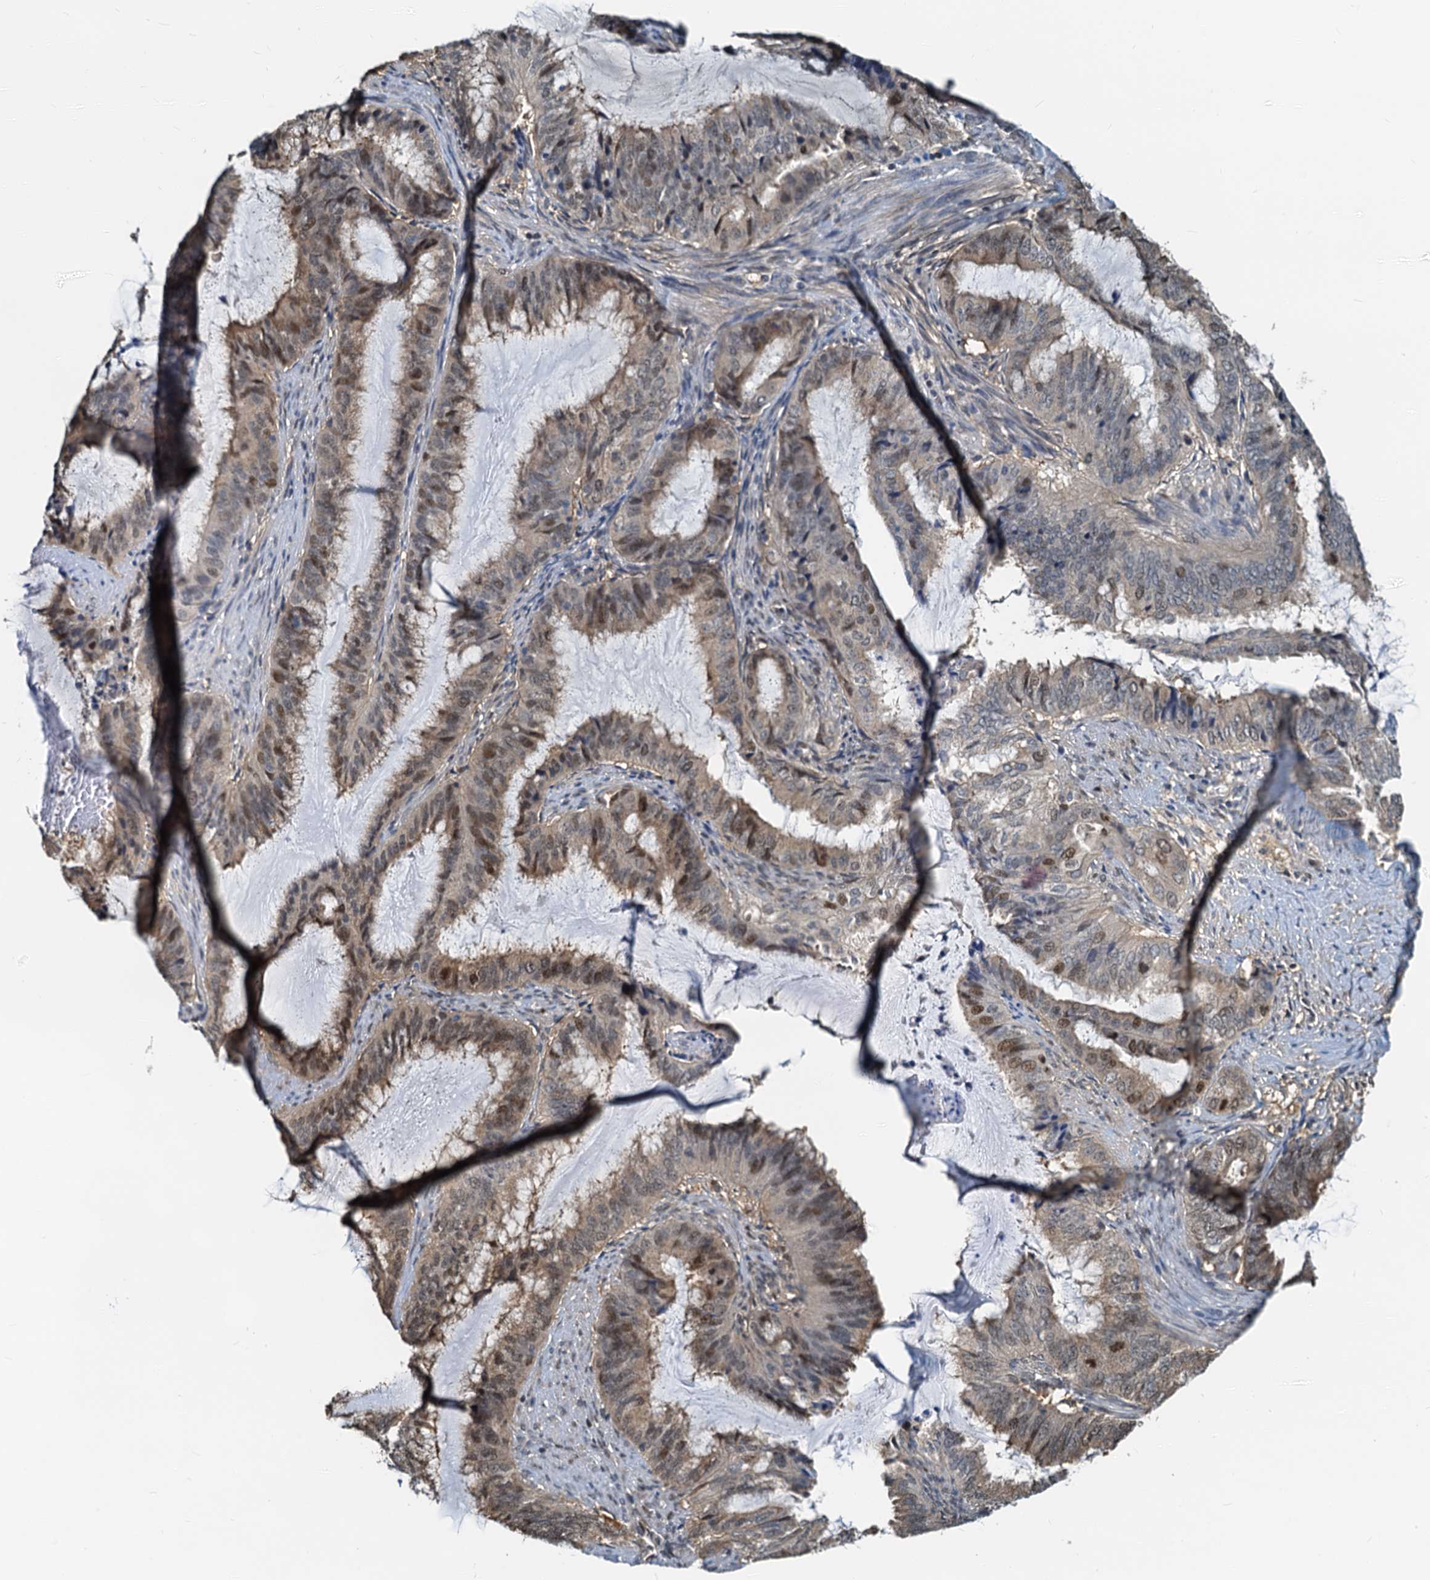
{"staining": {"intensity": "moderate", "quantity": "<25%", "location": "cytoplasmic/membranous,nuclear"}, "tissue": "endometrial cancer", "cell_type": "Tumor cells", "image_type": "cancer", "snomed": [{"axis": "morphology", "description": "Adenocarcinoma, NOS"}, {"axis": "topography", "description": "Endometrium"}], "caption": "Immunohistochemistry (DAB (3,3'-diaminobenzidine)) staining of human endometrial cancer (adenocarcinoma) shows moderate cytoplasmic/membranous and nuclear protein positivity in approximately <25% of tumor cells. Using DAB (brown) and hematoxylin (blue) stains, captured at high magnification using brightfield microscopy.", "gene": "PTGES3", "patient": {"sex": "female", "age": 51}}